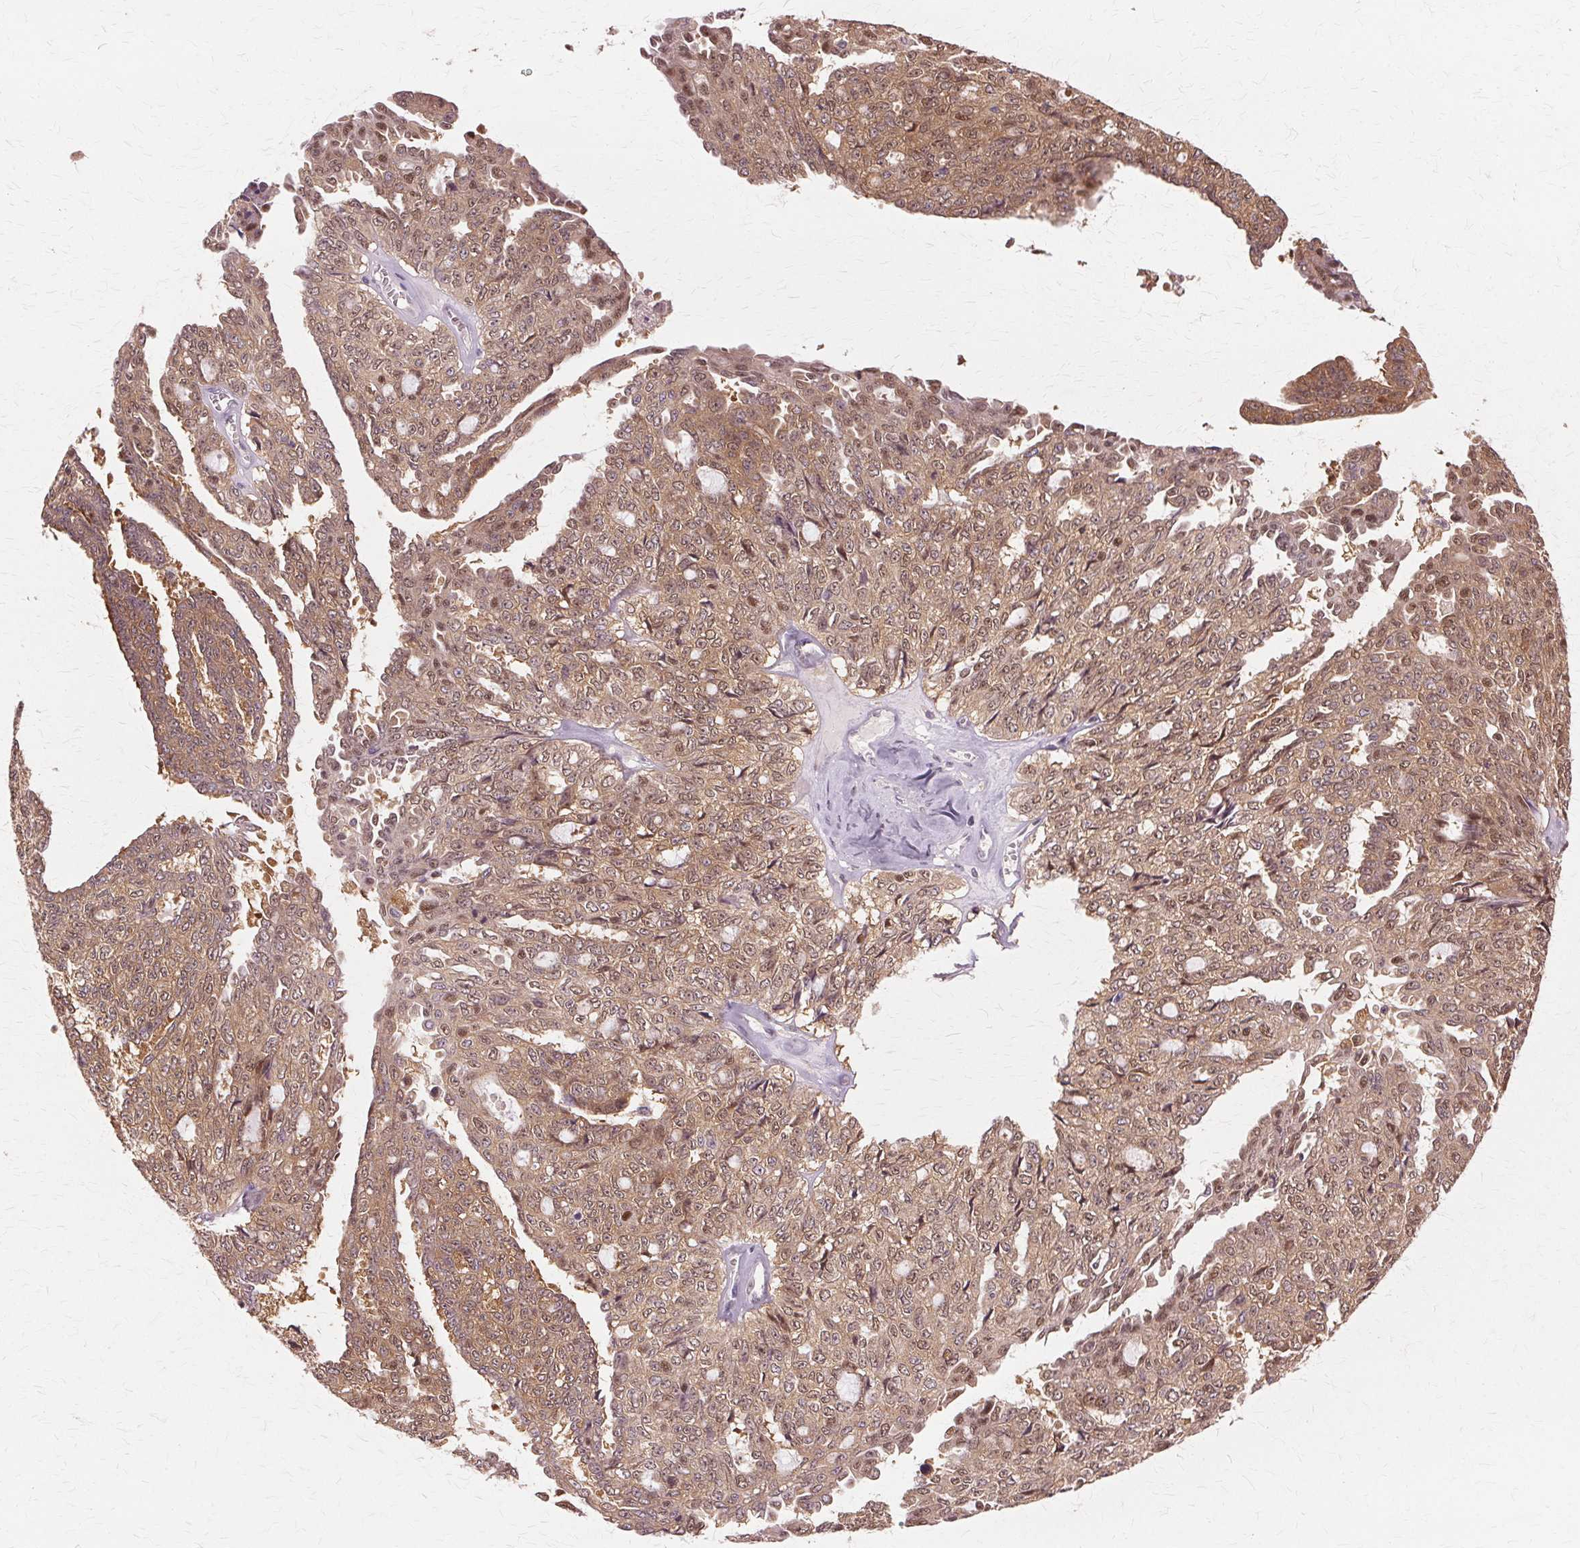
{"staining": {"intensity": "moderate", "quantity": ">75%", "location": "cytoplasmic/membranous,nuclear"}, "tissue": "ovarian cancer", "cell_type": "Tumor cells", "image_type": "cancer", "snomed": [{"axis": "morphology", "description": "Cystadenocarcinoma, serous, NOS"}, {"axis": "topography", "description": "Ovary"}], "caption": "There is medium levels of moderate cytoplasmic/membranous and nuclear positivity in tumor cells of ovarian serous cystadenocarcinoma, as demonstrated by immunohistochemical staining (brown color).", "gene": "PRMT5", "patient": {"sex": "female", "age": 71}}